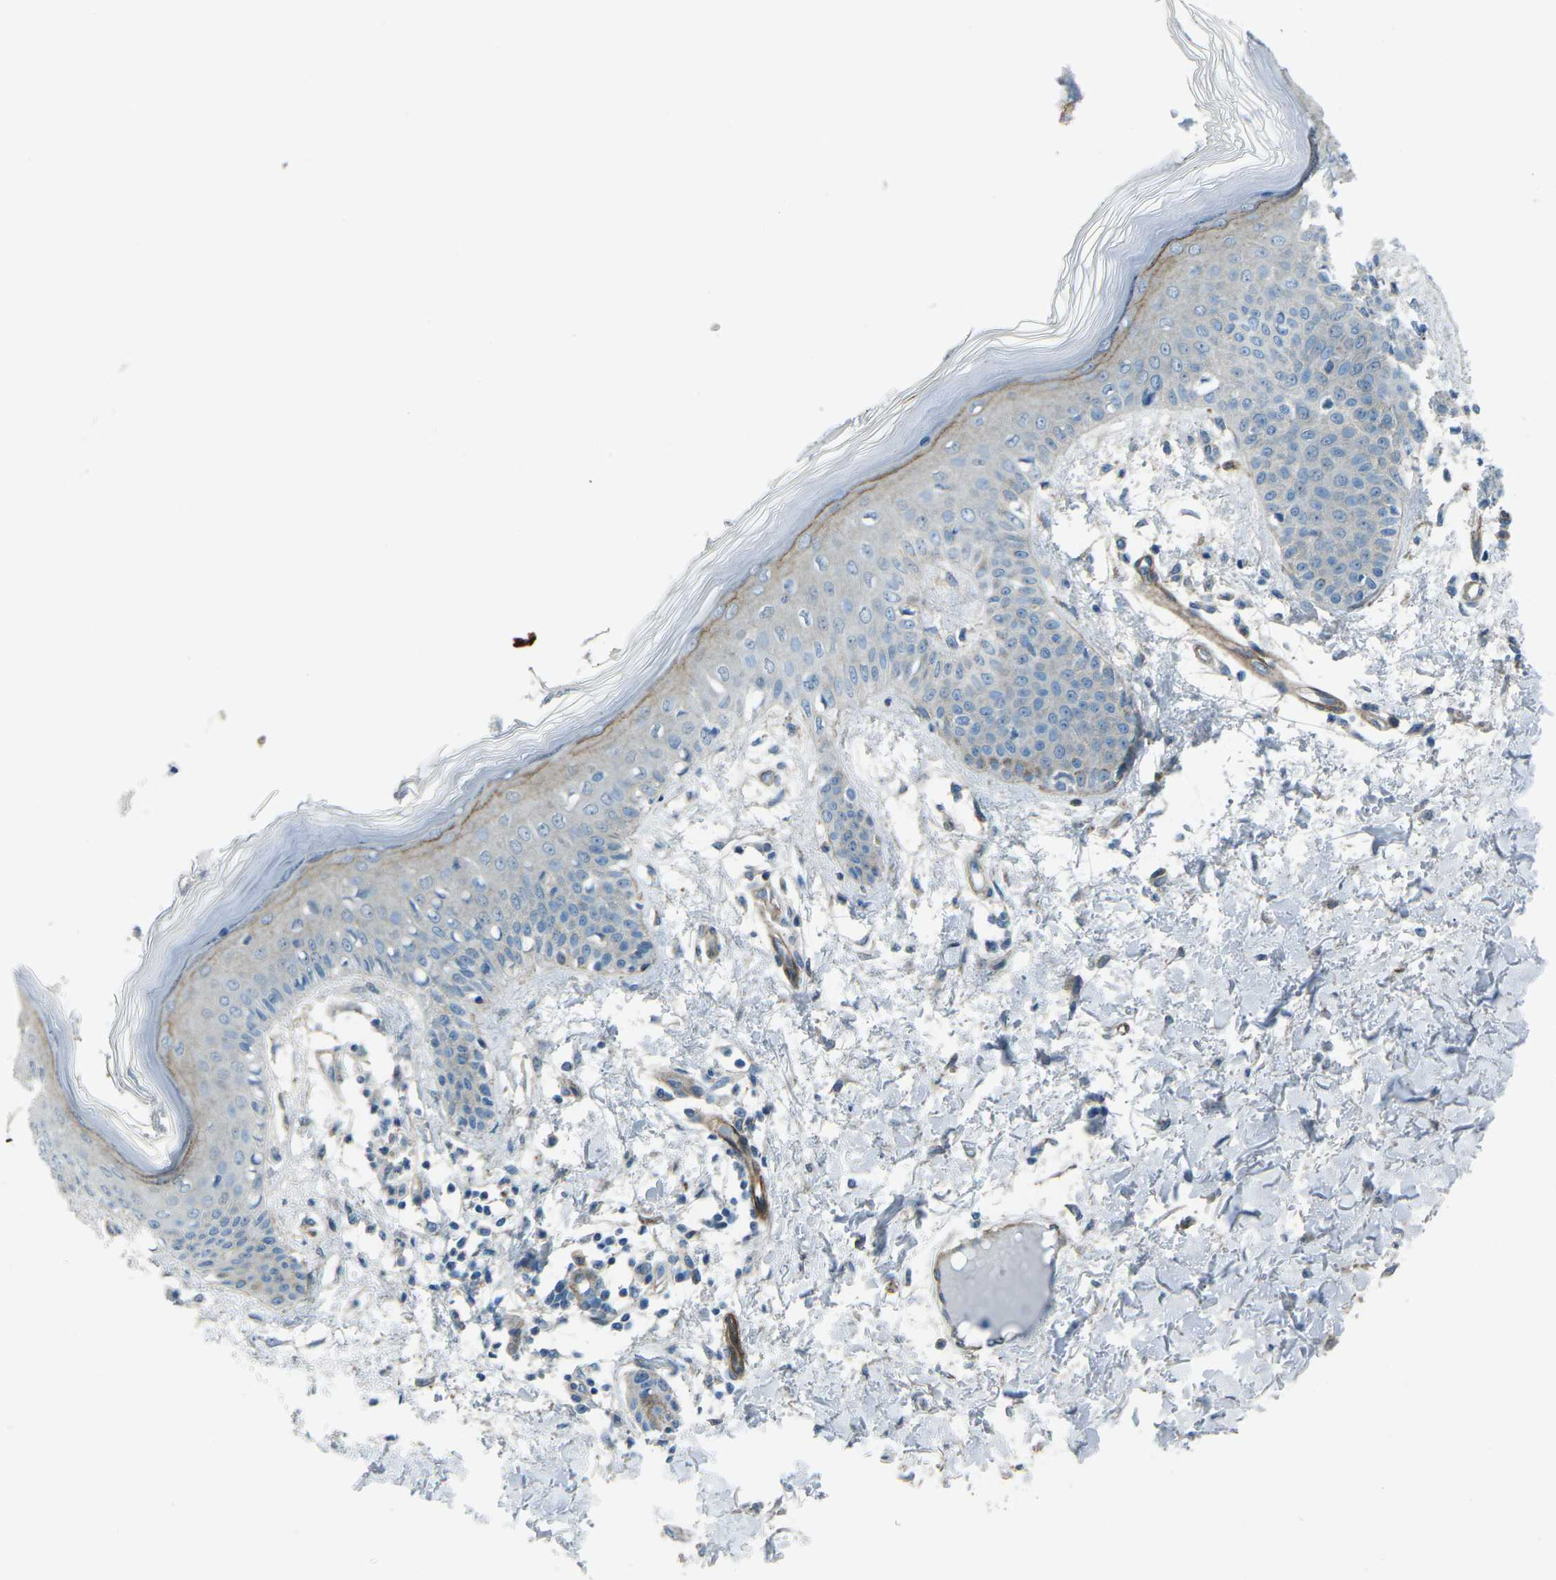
{"staining": {"intensity": "negative", "quantity": "none", "location": "none"}, "tissue": "skin", "cell_type": "Fibroblasts", "image_type": "normal", "snomed": [{"axis": "morphology", "description": "Normal tissue, NOS"}, {"axis": "topography", "description": "Skin"}], "caption": "Fibroblasts show no significant protein staining in unremarkable skin.", "gene": "UTRN", "patient": {"sex": "male", "age": 53}}